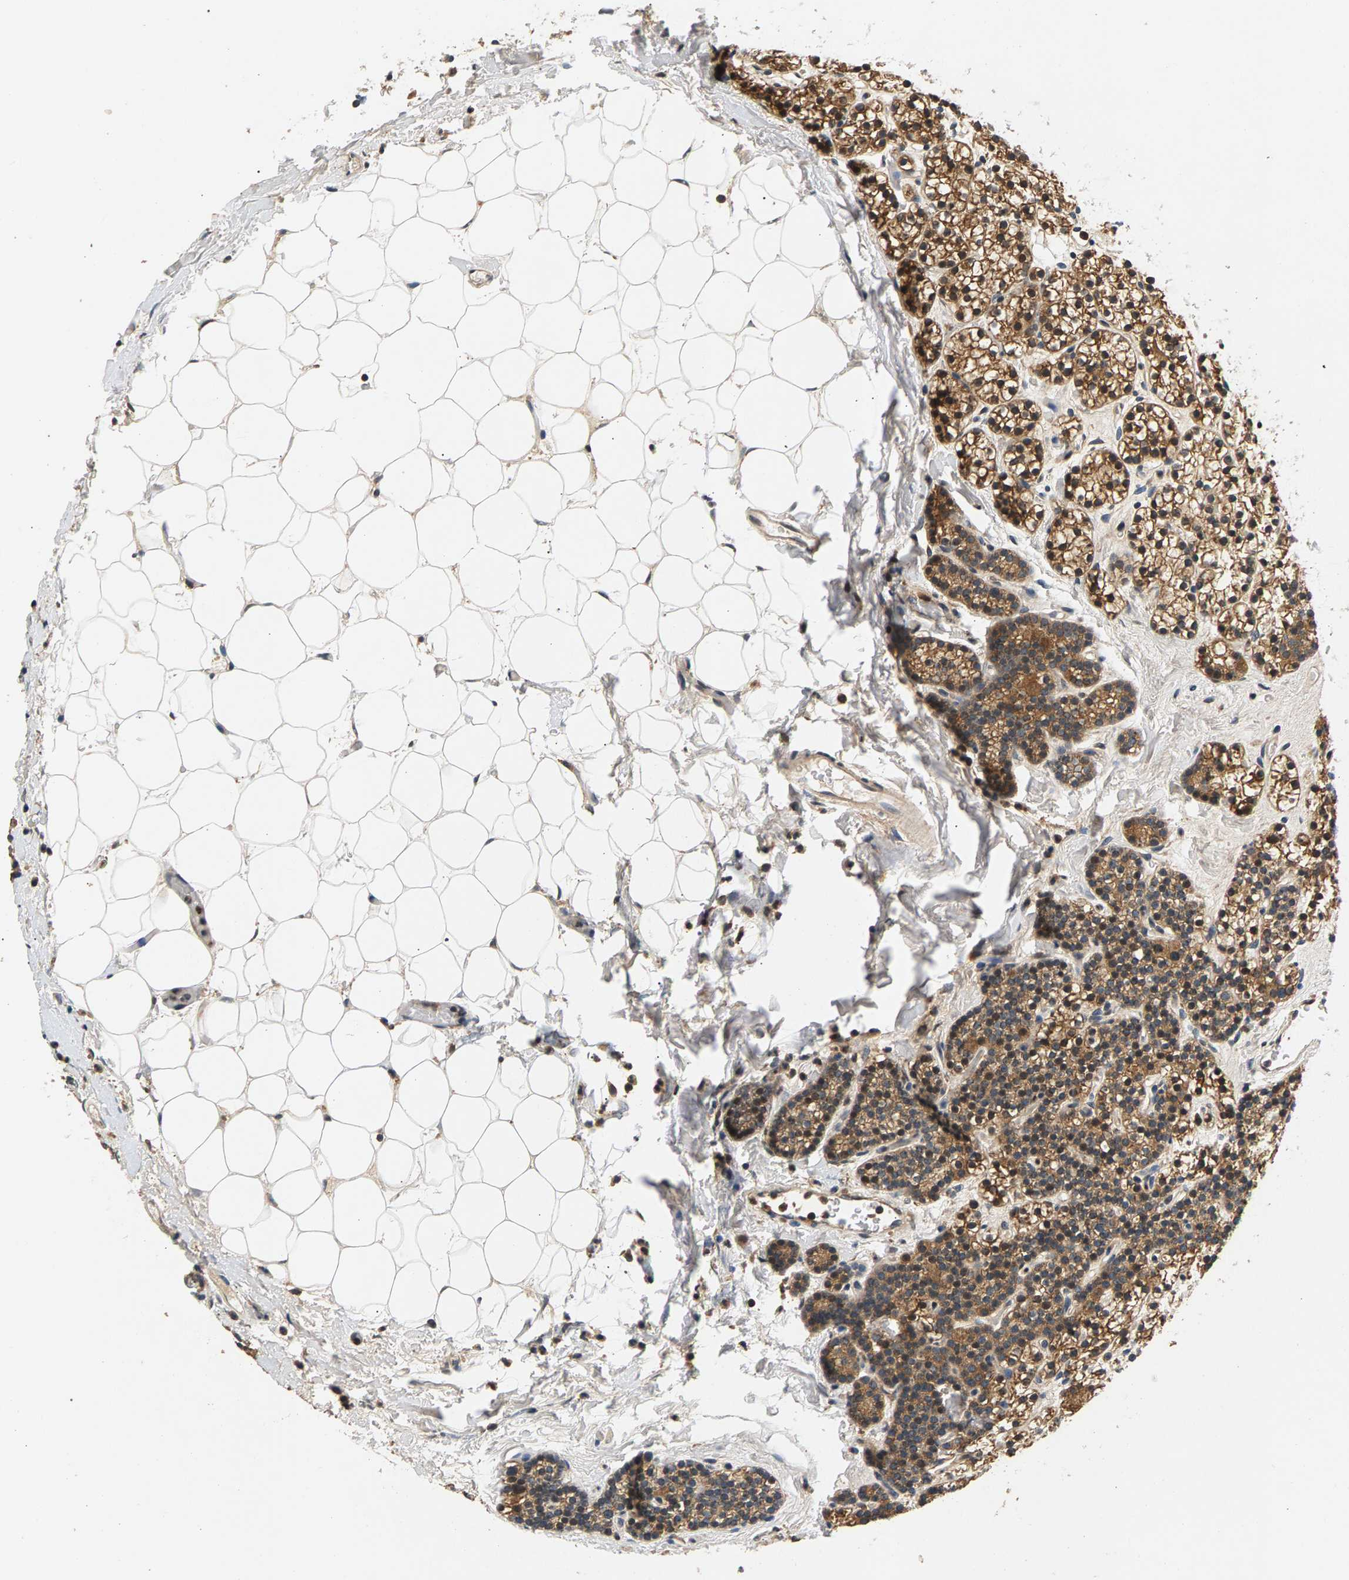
{"staining": {"intensity": "moderate", "quantity": ">75%", "location": "cytoplasmic/membranous"}, "tissue": "parathyroid gland", "cell_type": "Glandular cells", "image_type": "normal", "snomed": [{"axis": "morphology", "description": "Normal tissue, NOS"}, {"axis": "morphology", "description": "Adenoma, NOS"}, {"axis": "topography", "description": "Parathyroid gland"}], "caption": "Approximately >75% of glandular cells in normal human parathyroid gland demonstrate moderate cytoplasmic/membranous protein positivity as visualized by brown immunohistochemical staining.", "gene": "FAM78A", "patient": {"sex": "female", "age": 54}}